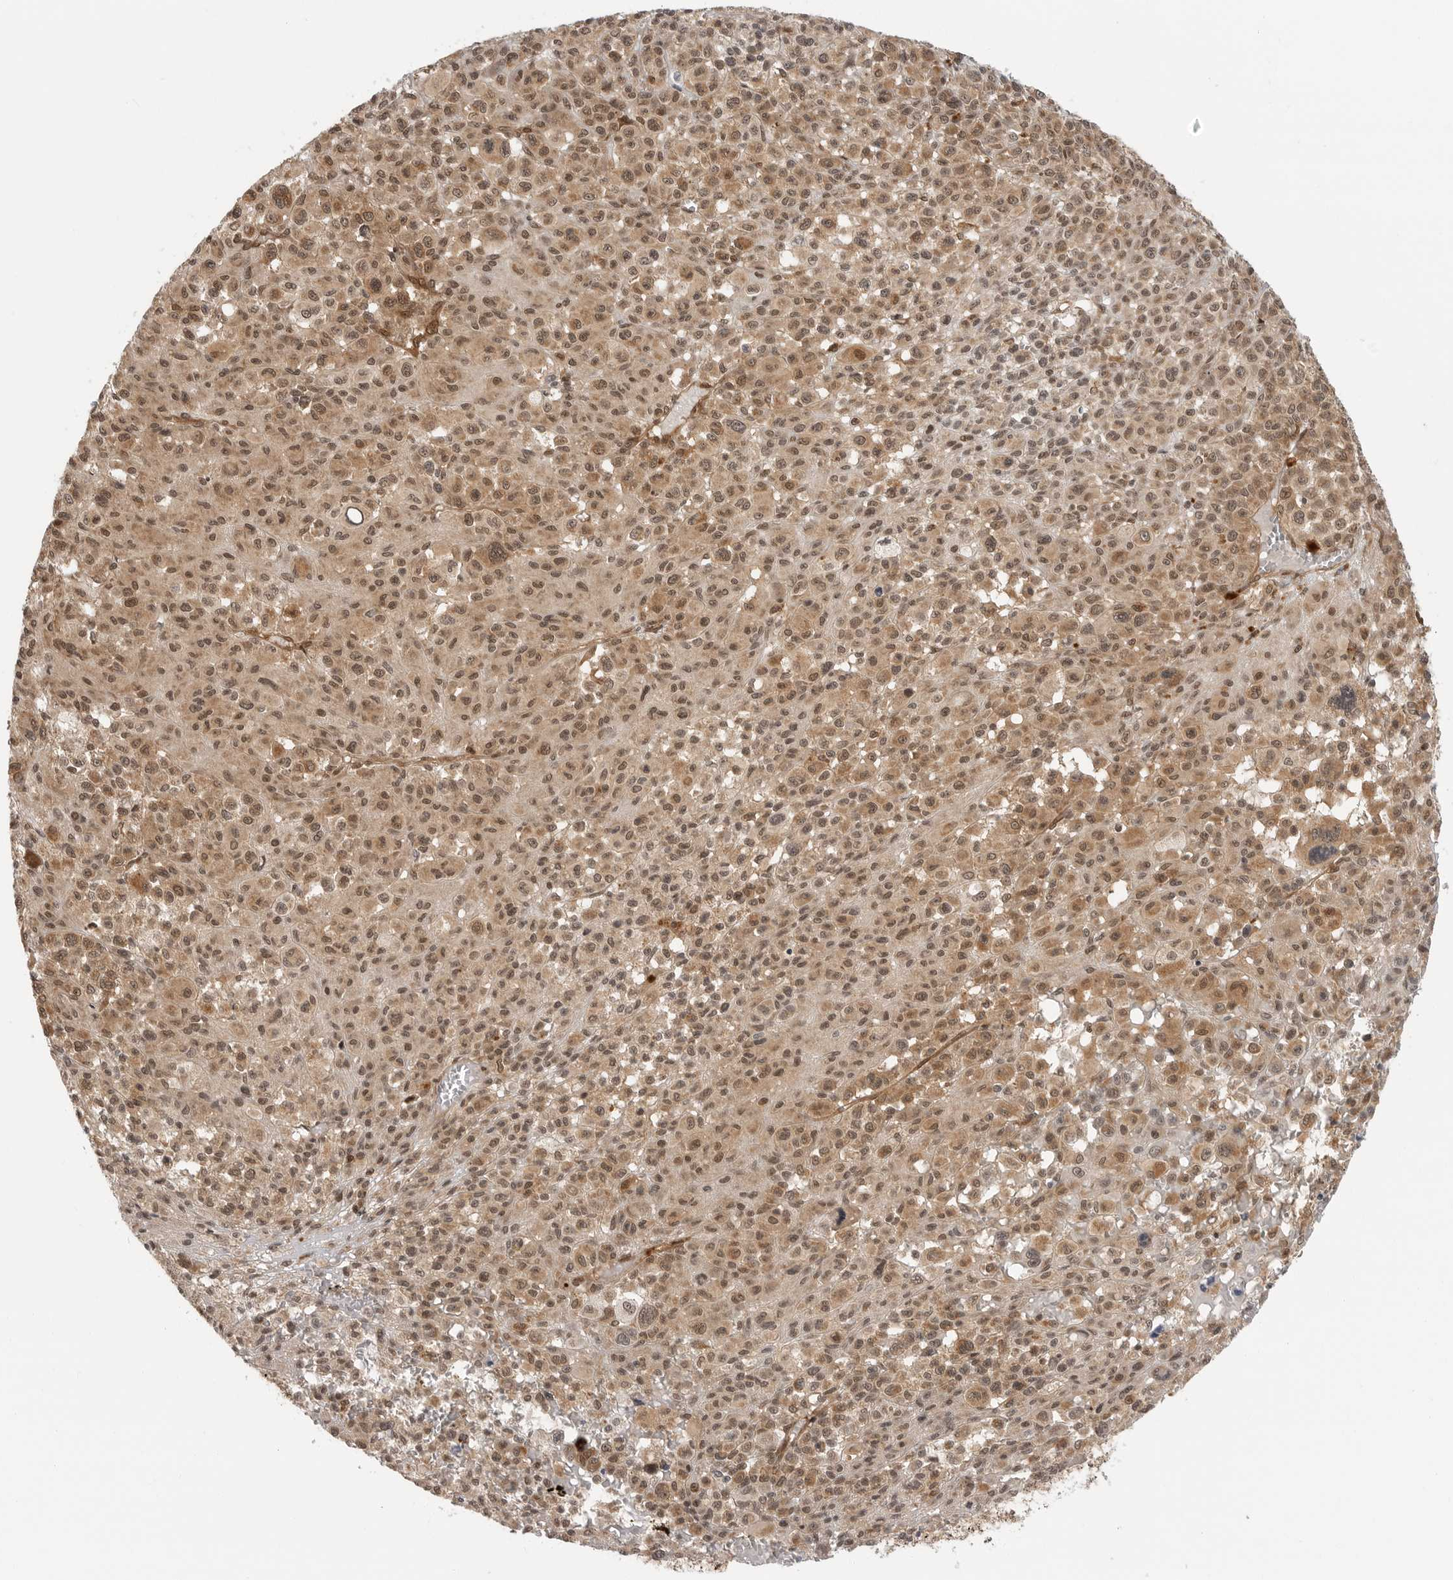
{"staining": {"intensity": "moderate", "quantity": ">75%", "location": "cytoplasmic/membranous,nuclear"}, "tissue": "melanoma", "cell_type": "Tumor cells", "image_type": "cancer", "snomed": [{"axis": "morphology", "description": "Malignant melanoma, Metastatic site"}, {"axis": "topography", "description": "Skin"}], "caption": "Melanoma stained with a protein marker reveals moderate staining in tumor cells.", "gene": "SZRD1", "patient": {"sex": "female", "age": 74}}